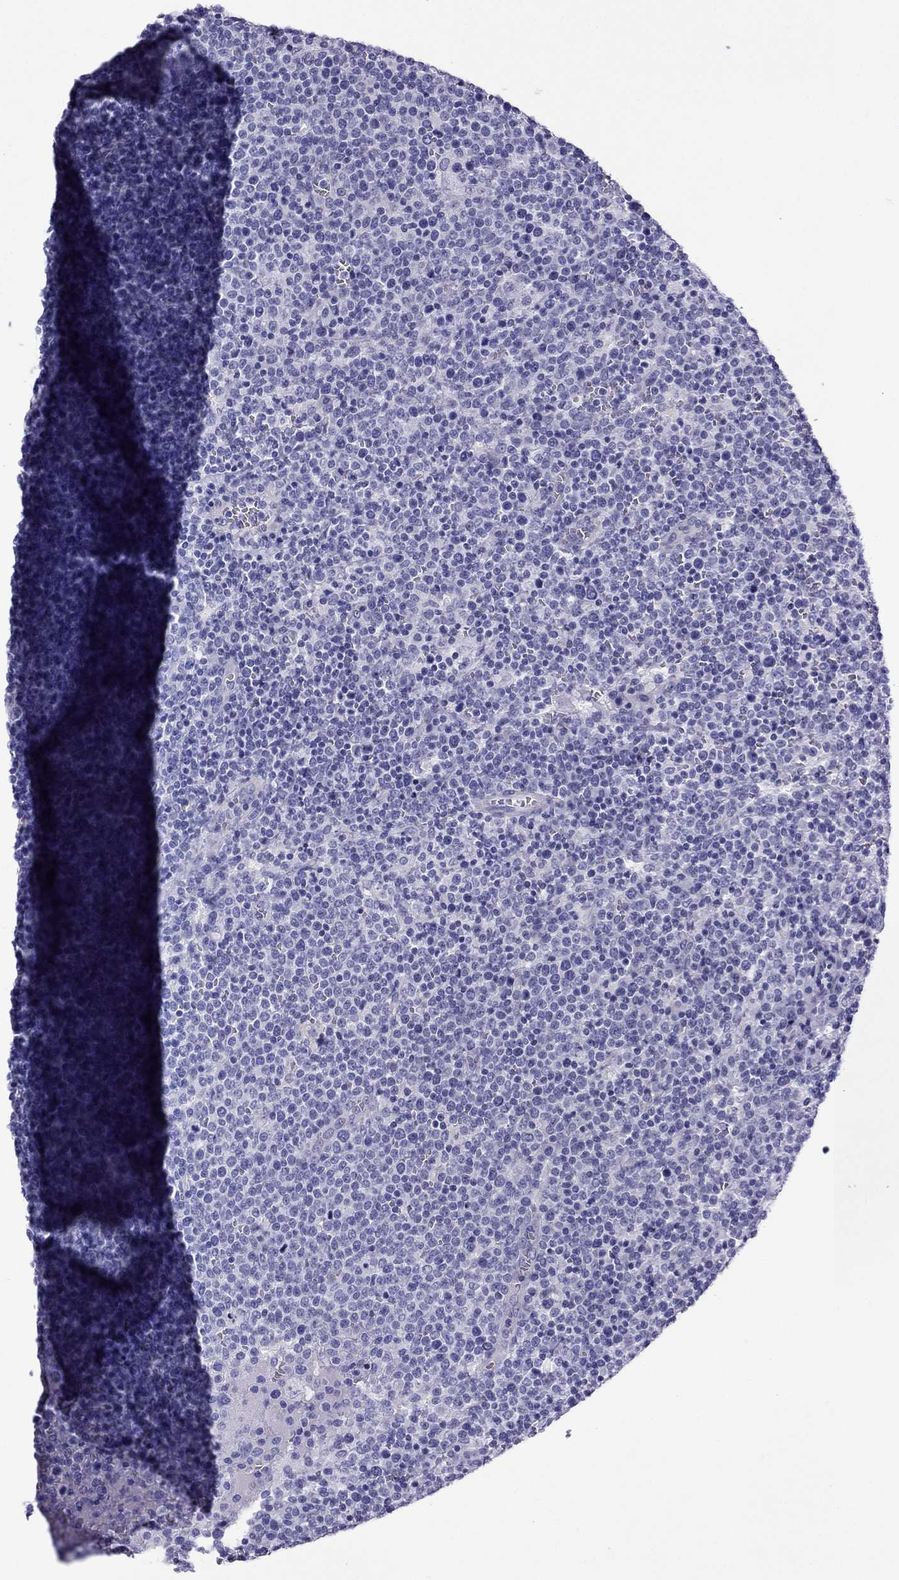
{"staining": {"intensity": "negative", "quantity": "none", "location": "none"}, "tissue": "lymphoma", "cell_type": "Tumor cells", "image_type": "cancer", "snomed": [{"axis": "morphology", "description": "Malignant lymphoma, non-Hodgkin's type, High grade"}, {"axis": "topography", "description": "Lymph node"}], "caption": "Malignant lymphoma, non-Hodgkin's type (high-grade) was stained to show a protein in brown. There is no significant expression in tumor cells. (Brightfield microscopy of DAB immunohistochemistry (IHC) at high magnification).", "gene": "MYL11", "patient": {"sex": "male", "age": 61}}